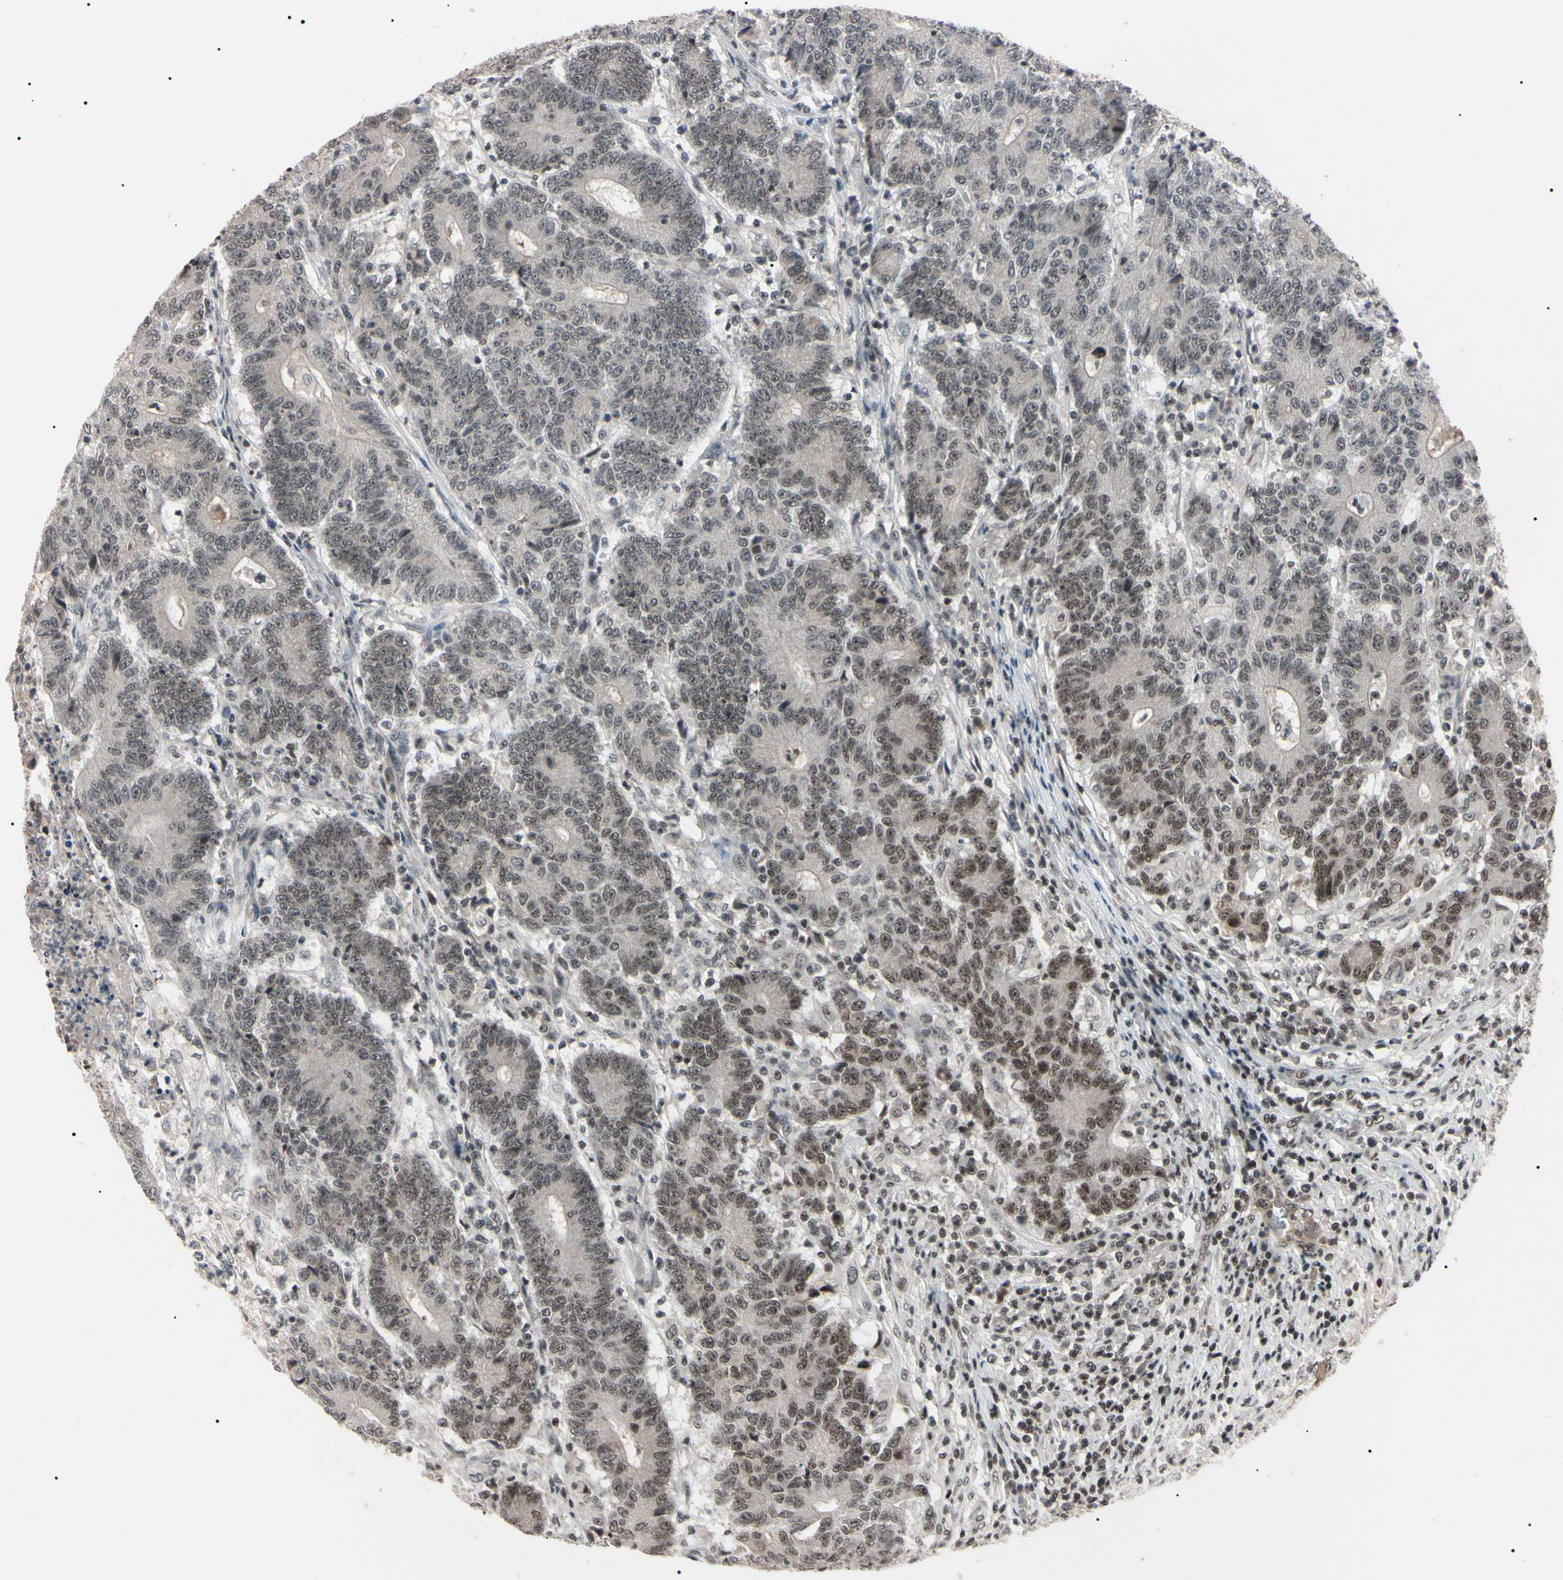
{"staining": {"intensity": "weak", "quantity": "25%-75%", "location": "nuclear"}, "tissue": "colorectal cancer", "cell_type": "Tumor cells", "image_type": "cancer", "snomed": [{"axis": "morphology", "description": "Normal tissue, NOS"}, {"axis": "morphology", "description": "Adenocarcinoma, NOS"}, {"axis": "topography", "description": "Colon"}], "caption": "Colorectal cancer (adenocarcinoma) tissue exhibits weak nuclear positivity in approximately 25%-75% of tumor cells, visualized by immunohistochemistry.", "gene": "YY1", "patient": {"sex": "female", "age": 75}}